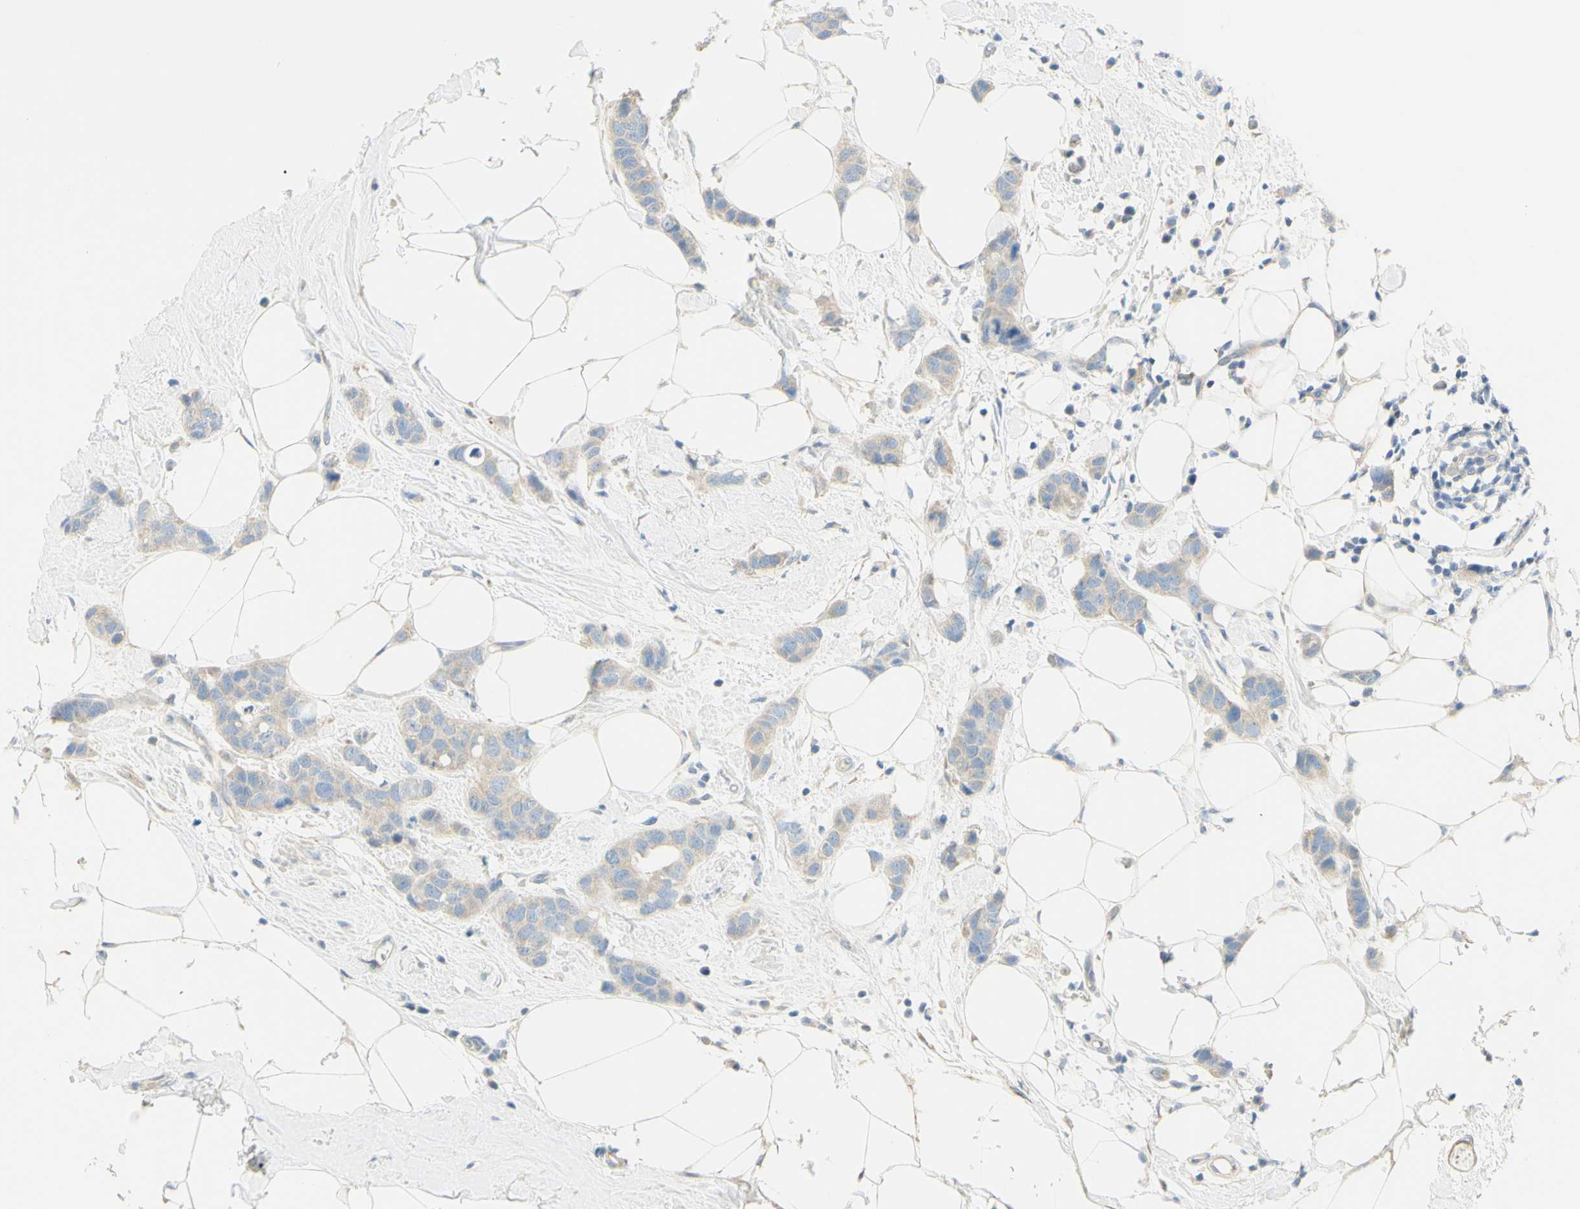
{"staining": {"intensity": "weak", "quantity": ">75%", "location": "cytoplasmic/membranous"}, "tissue": "breast cancer", "cell_type": "Tumor cells", "image_type": "cancer", "snomed": [{"axis": "morphology", "description": "Normal tissue, NOS"}, {"axis": "morphology", "description": "Duct carcinoma"}, {"axis": "topography", "description": "Breast"}], "caption": "Weak cytoplasmic/membranous staining is present in approximately >75% of tumor cells in breast cancer.", "gene": "GCNT3", "patient": {"sex": "female", "age": 50}}